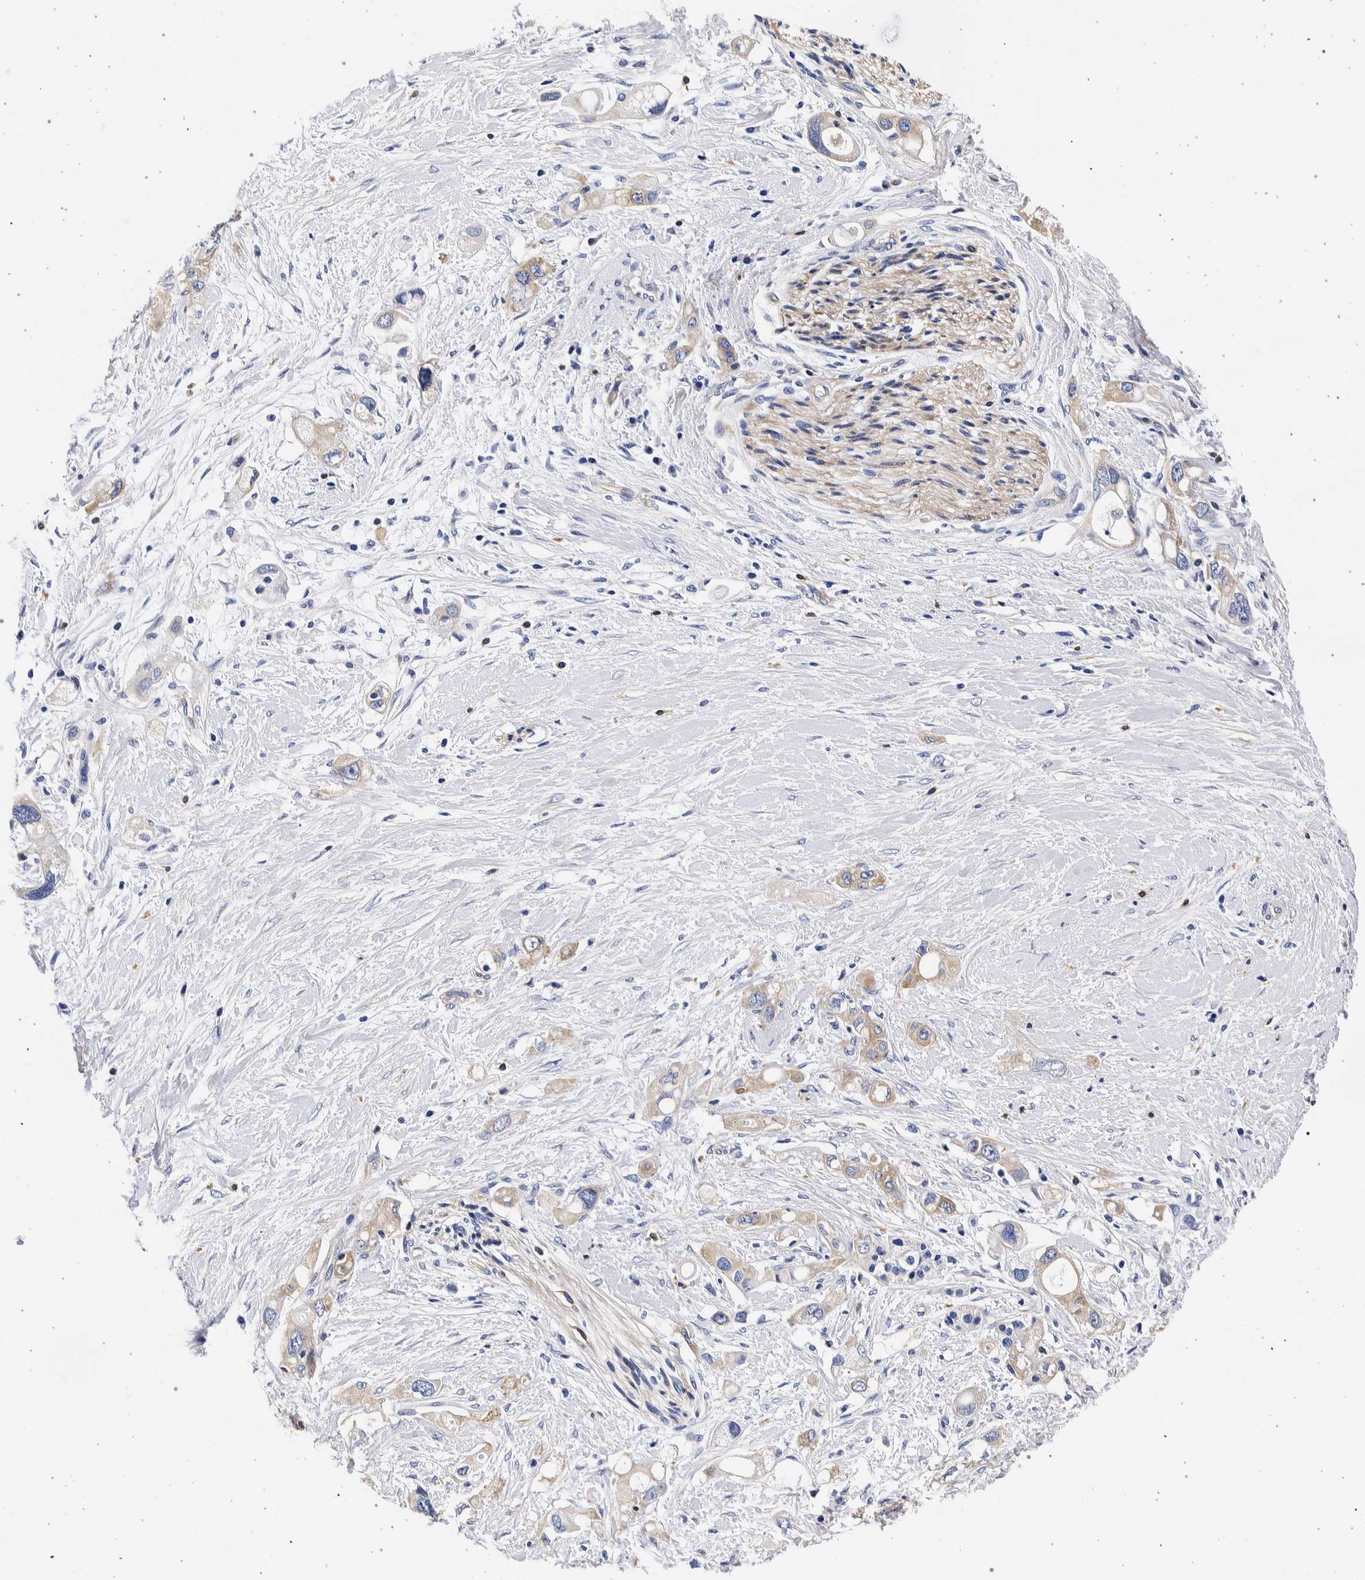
{"staining": {"intensity": "weak", "quantity": "<25%", "location": "cytoplasmic/membranous"}, "tissue": "pancreatic cancer", "cell_type": "Tumor cells", "image_type": "cancer", "snomed": [{"axis": "morphology", "description": "Adenocarcinoma, NOS"}, {"axis": "topography", "description": "Pancreas"}], "caption": "This is a micrograph of immunohistochemistry staining of pancreatic cancer, which shows no positivity in tumor cells.", "gene": "NIBAN2", "patient": {"sex": "female", "age": 56}}